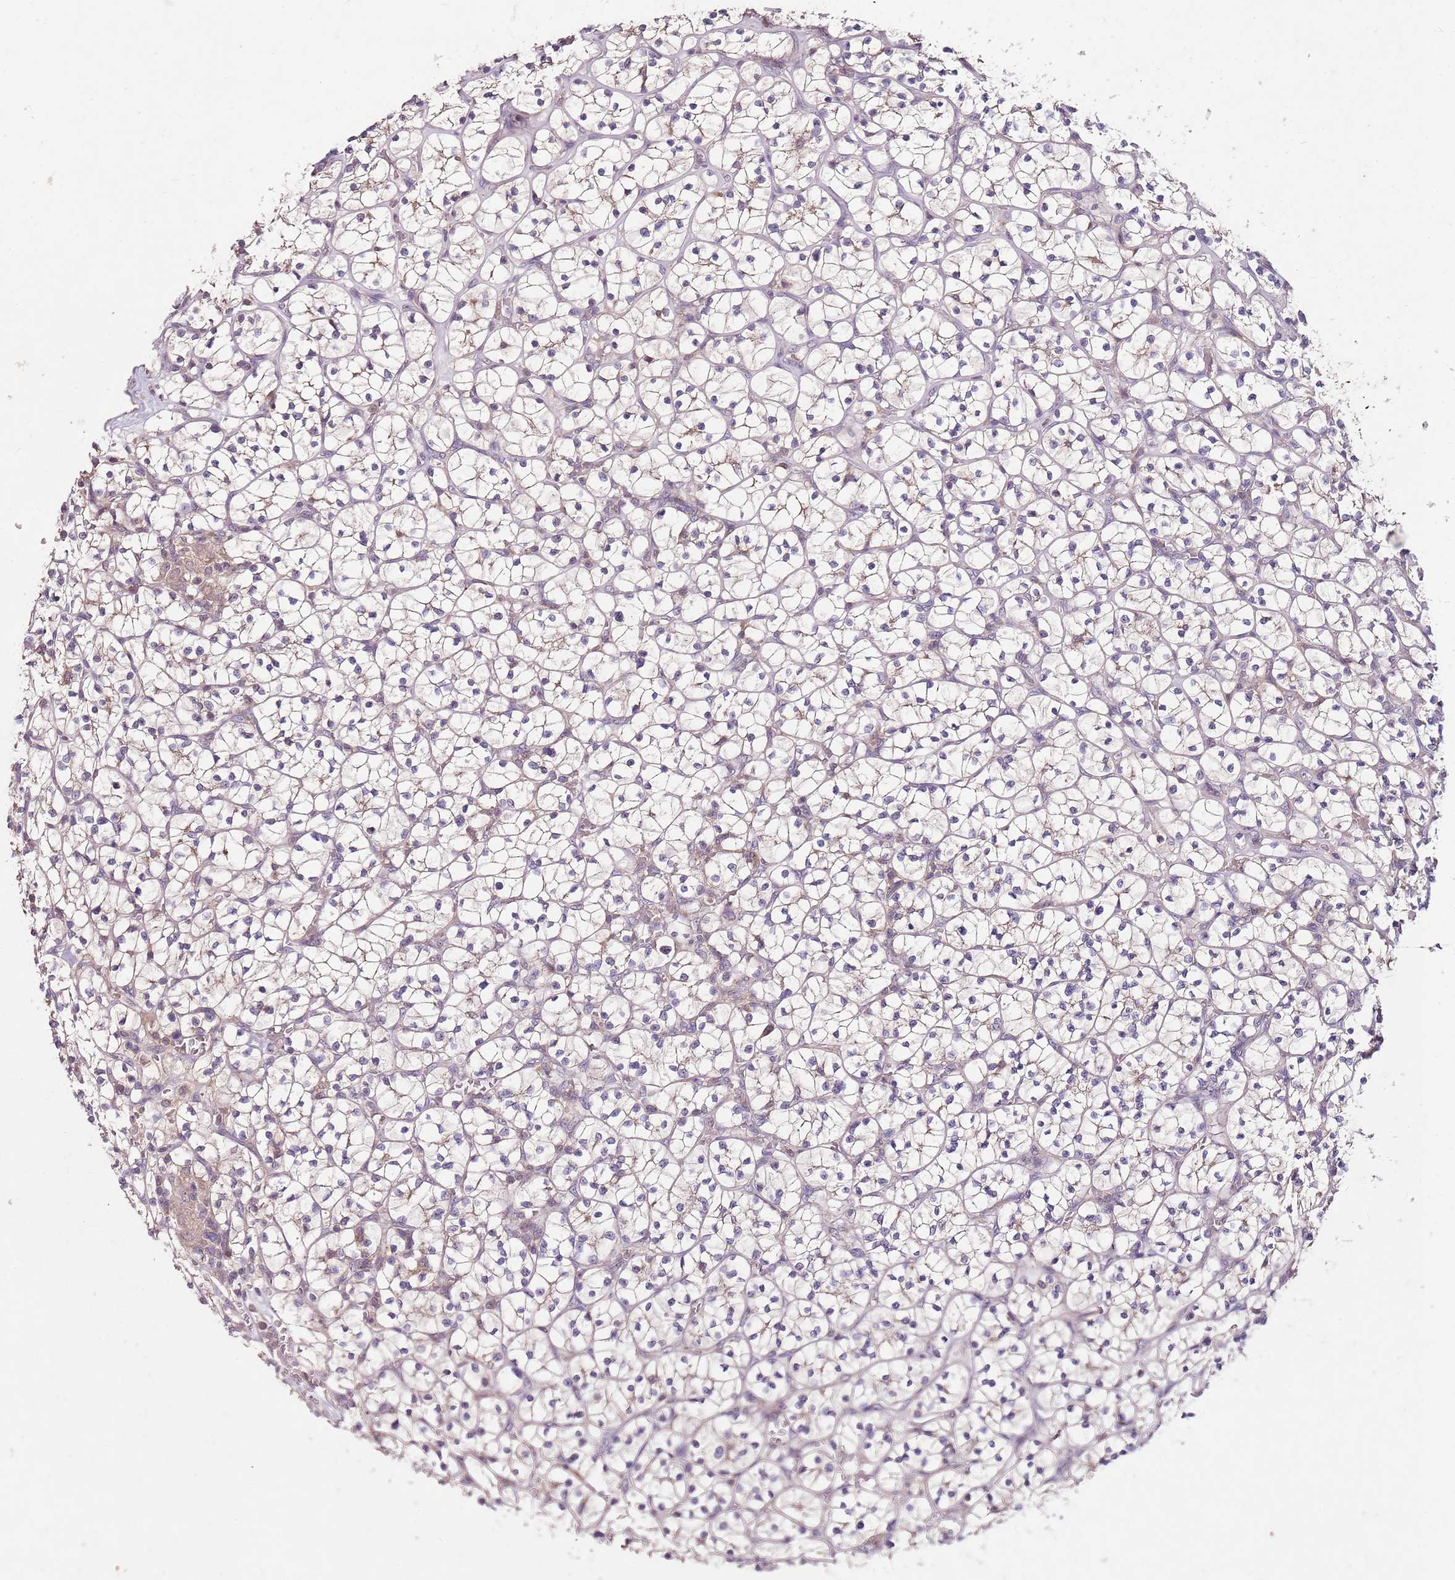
{"staining": {"intensity": "weak", "quantity": "<25%", "location": "cytoplasmic/membranous"}, "tissue": "renal cancer", "cell_type": "Tumor cells", "image_type": "cancer", "snomed": [{"axis": "morphology", "description": "Adenocarcinoma, NOS"}, {"axis": "topography", "description": "Kidney"}], "caption": "Renal cancer stained for a protein using IHC shows no expression tumor cells.", "gene": "NRDE2", "patient": {"sex": "female", "age": 64}}